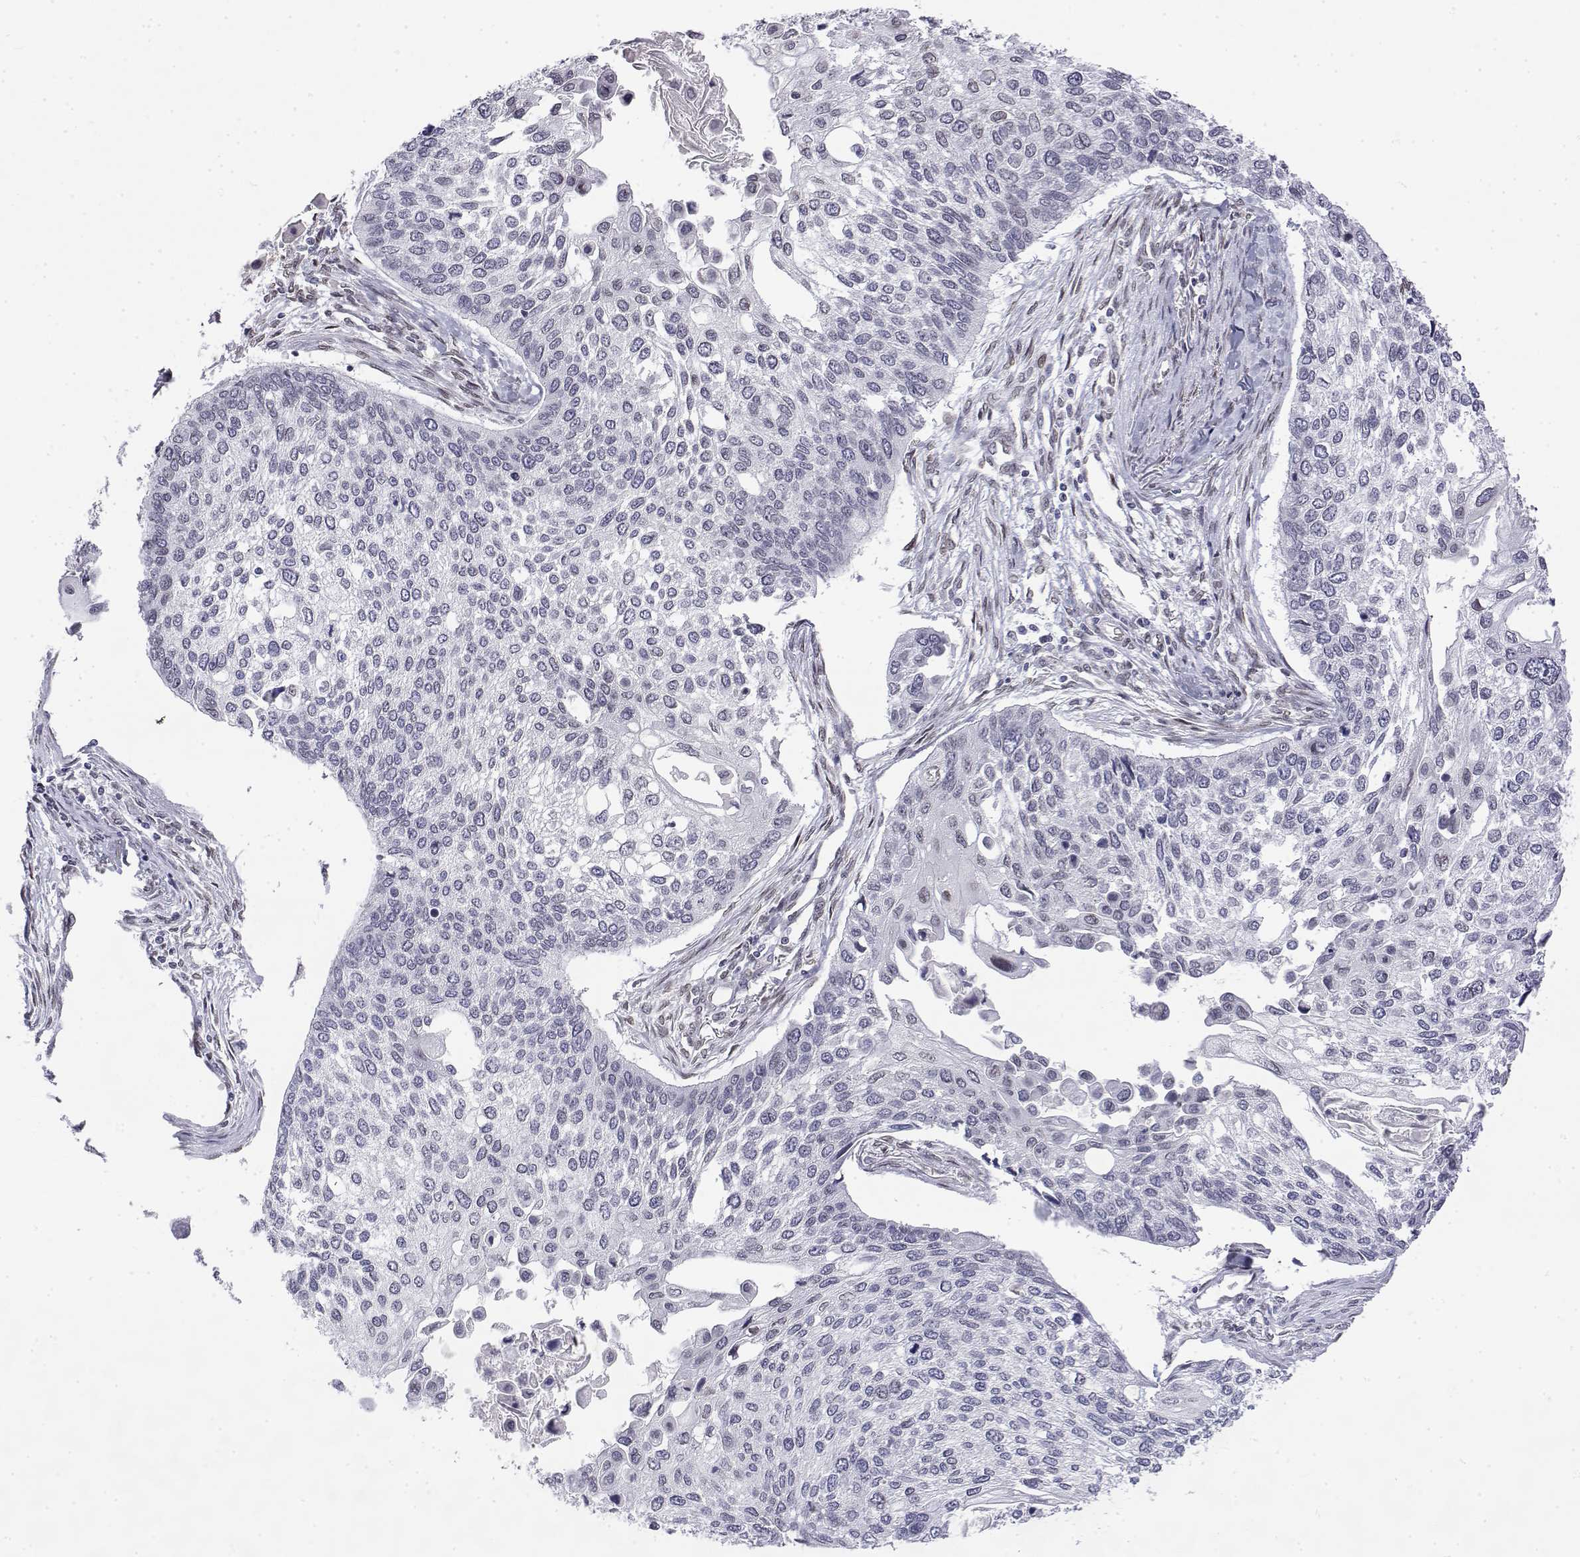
{"staining": {"intensity": "negative", "quantity": "none", "location": "none"}, "tissue": "lung cancer", "cell_type": "Tumor cells", "image_type": "cancer", "snomed": [{"axis": "morphology", "description": "Squamous cell carcinoma, NOS"}, {"axis": "morphology", "description": "Squamous cell carcinoma, metastatic, NOS"}, {"axis": "topography", "description": "Lung"}], "caption": "The photomicrograph reveals no significant positivity in tumor cells of lung cancer (squamous cell carcinoma). (DAB immunohistochemistry (IHC) visualized using brightfield microscopy, high magnification).", "gene": "ZNF532", "patient": {"sex": "male", "age": 63}}